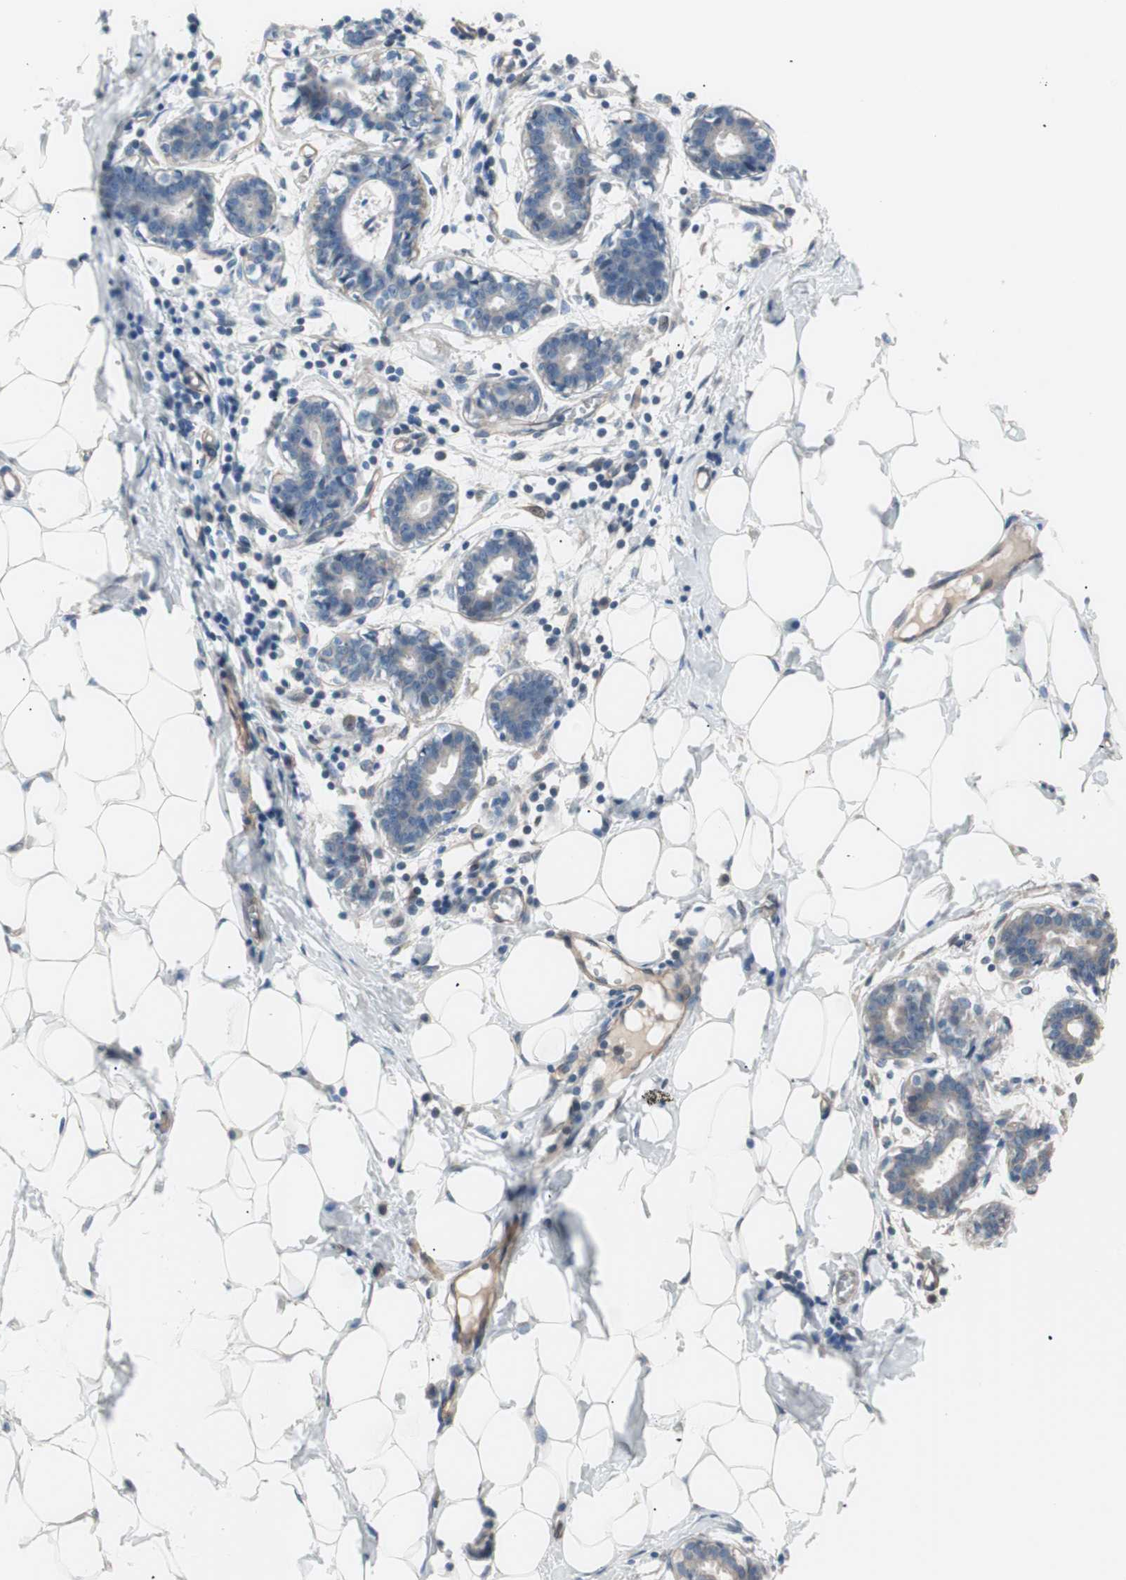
{"staining": {"intensity": "negative", "quantity": "none", "location": "none"}, "tissue": "breast", "cell_type": "Adipocytes", "image_type": "normal", "snomed": [{"axis": "morphology", "description": "Normal tissue, NOS"}, {"axis": "topography", "description": "Breast"}], "caption": "Breast stained for a protein using immunohistochemistry (IHC) demonstrates no positivity adipocytes.", "gene": "SMG1", "patient": {"sex": "female", "age": 27}}